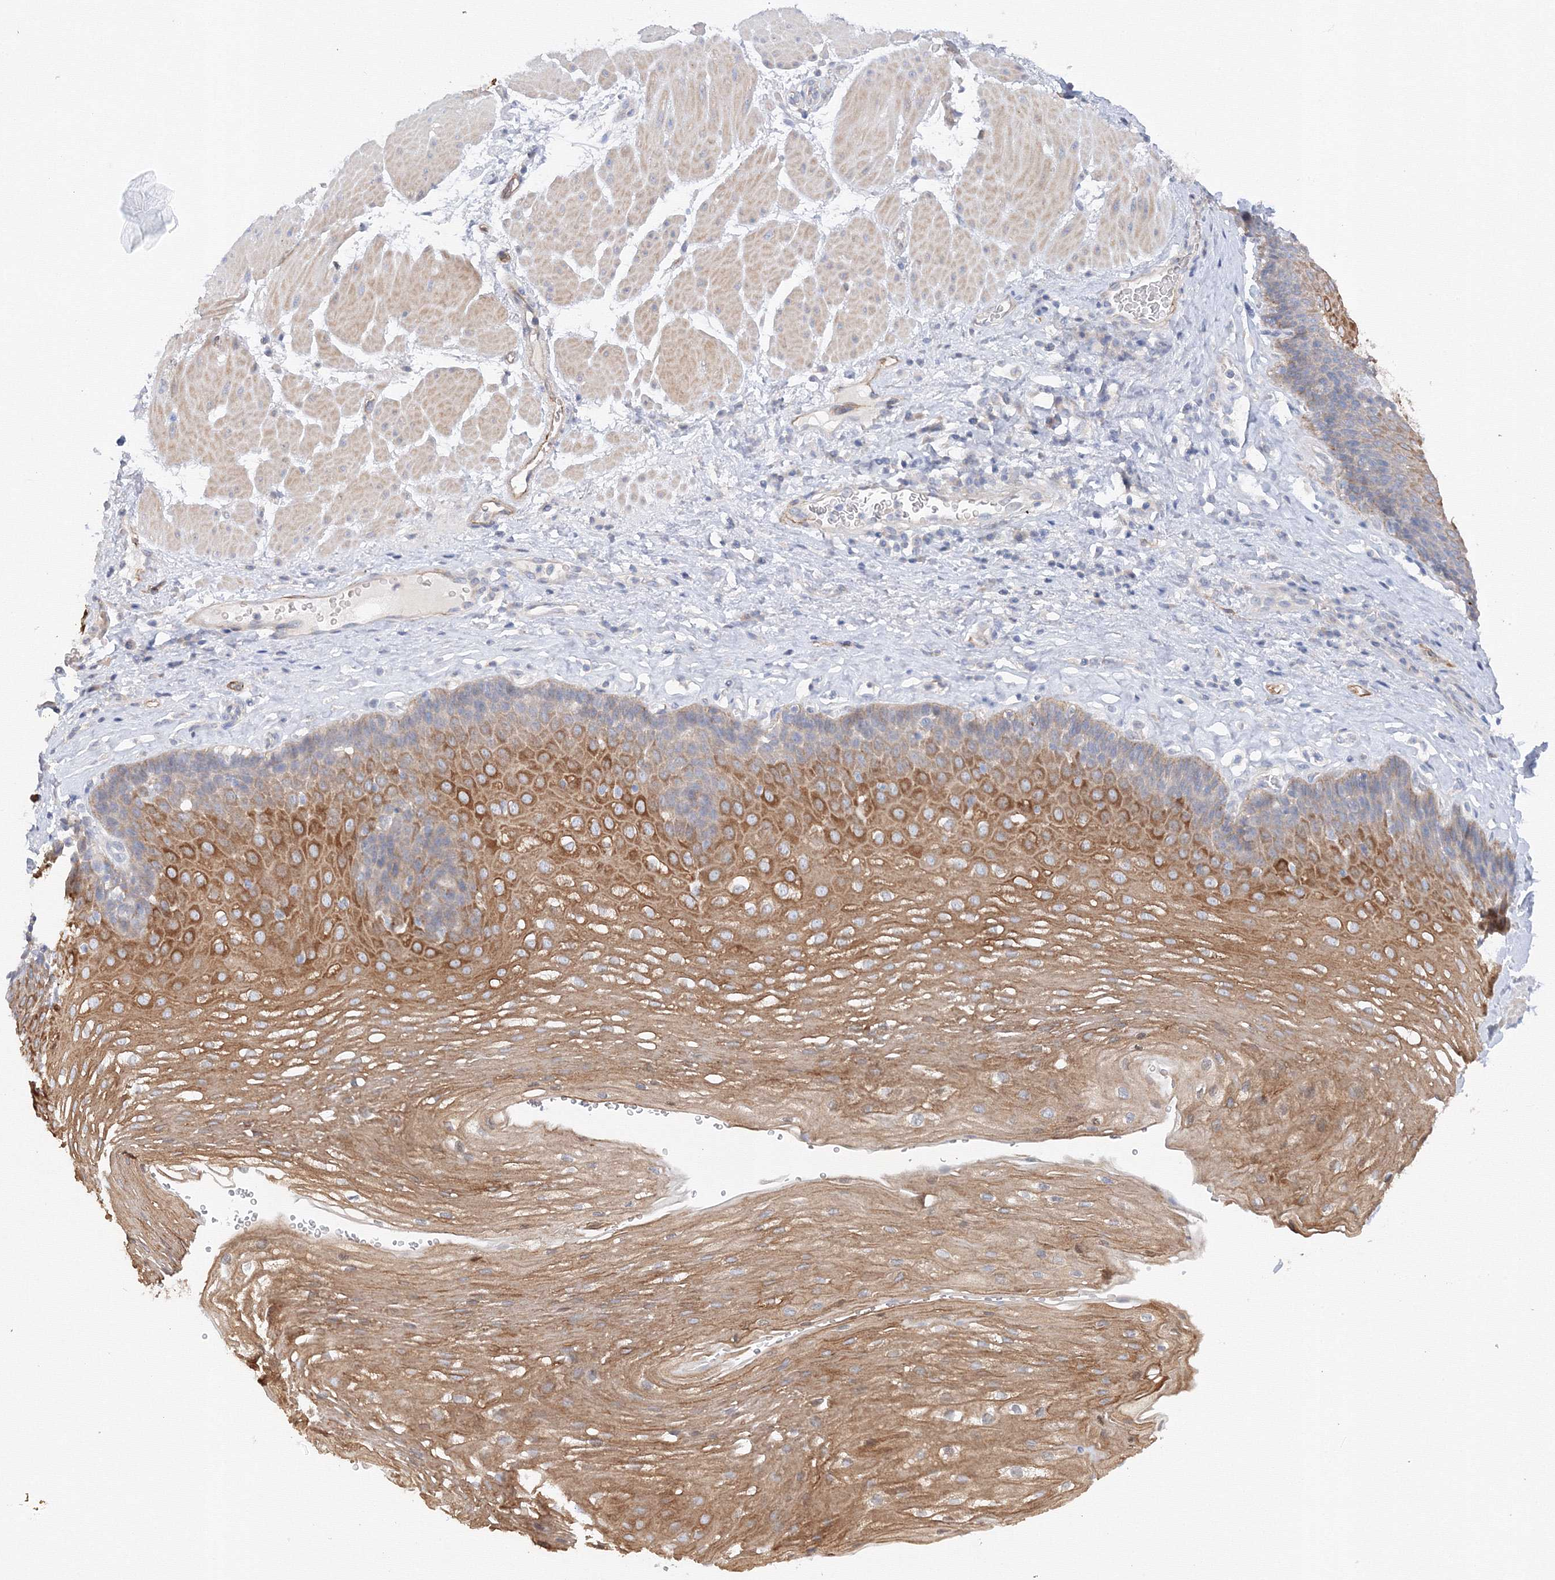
{"staining": {"intensity": "moderate", "quantity": ">75%", "location": "cytoplasmic/membranous"}, "tissue": "esophagus", "cell_type": "Squamous epithelial cells", "image_type": "normal", "snomed": [{"axis": "morphology", "description": "Normal tissue, NOS"}, {"axis": "topography", "description": "Esophagus"}], "caption": "Immunohistochemistry (IHC) (DAB (3,3'-diaminobenzidine)) staining of benign esophagus reveals moderate cytoplasmic/membranous protein staining in approximately >75% of squamous epithelial cells.", "gene": "DIS3L2", "patient": {"sex": "female", "age": 66}}